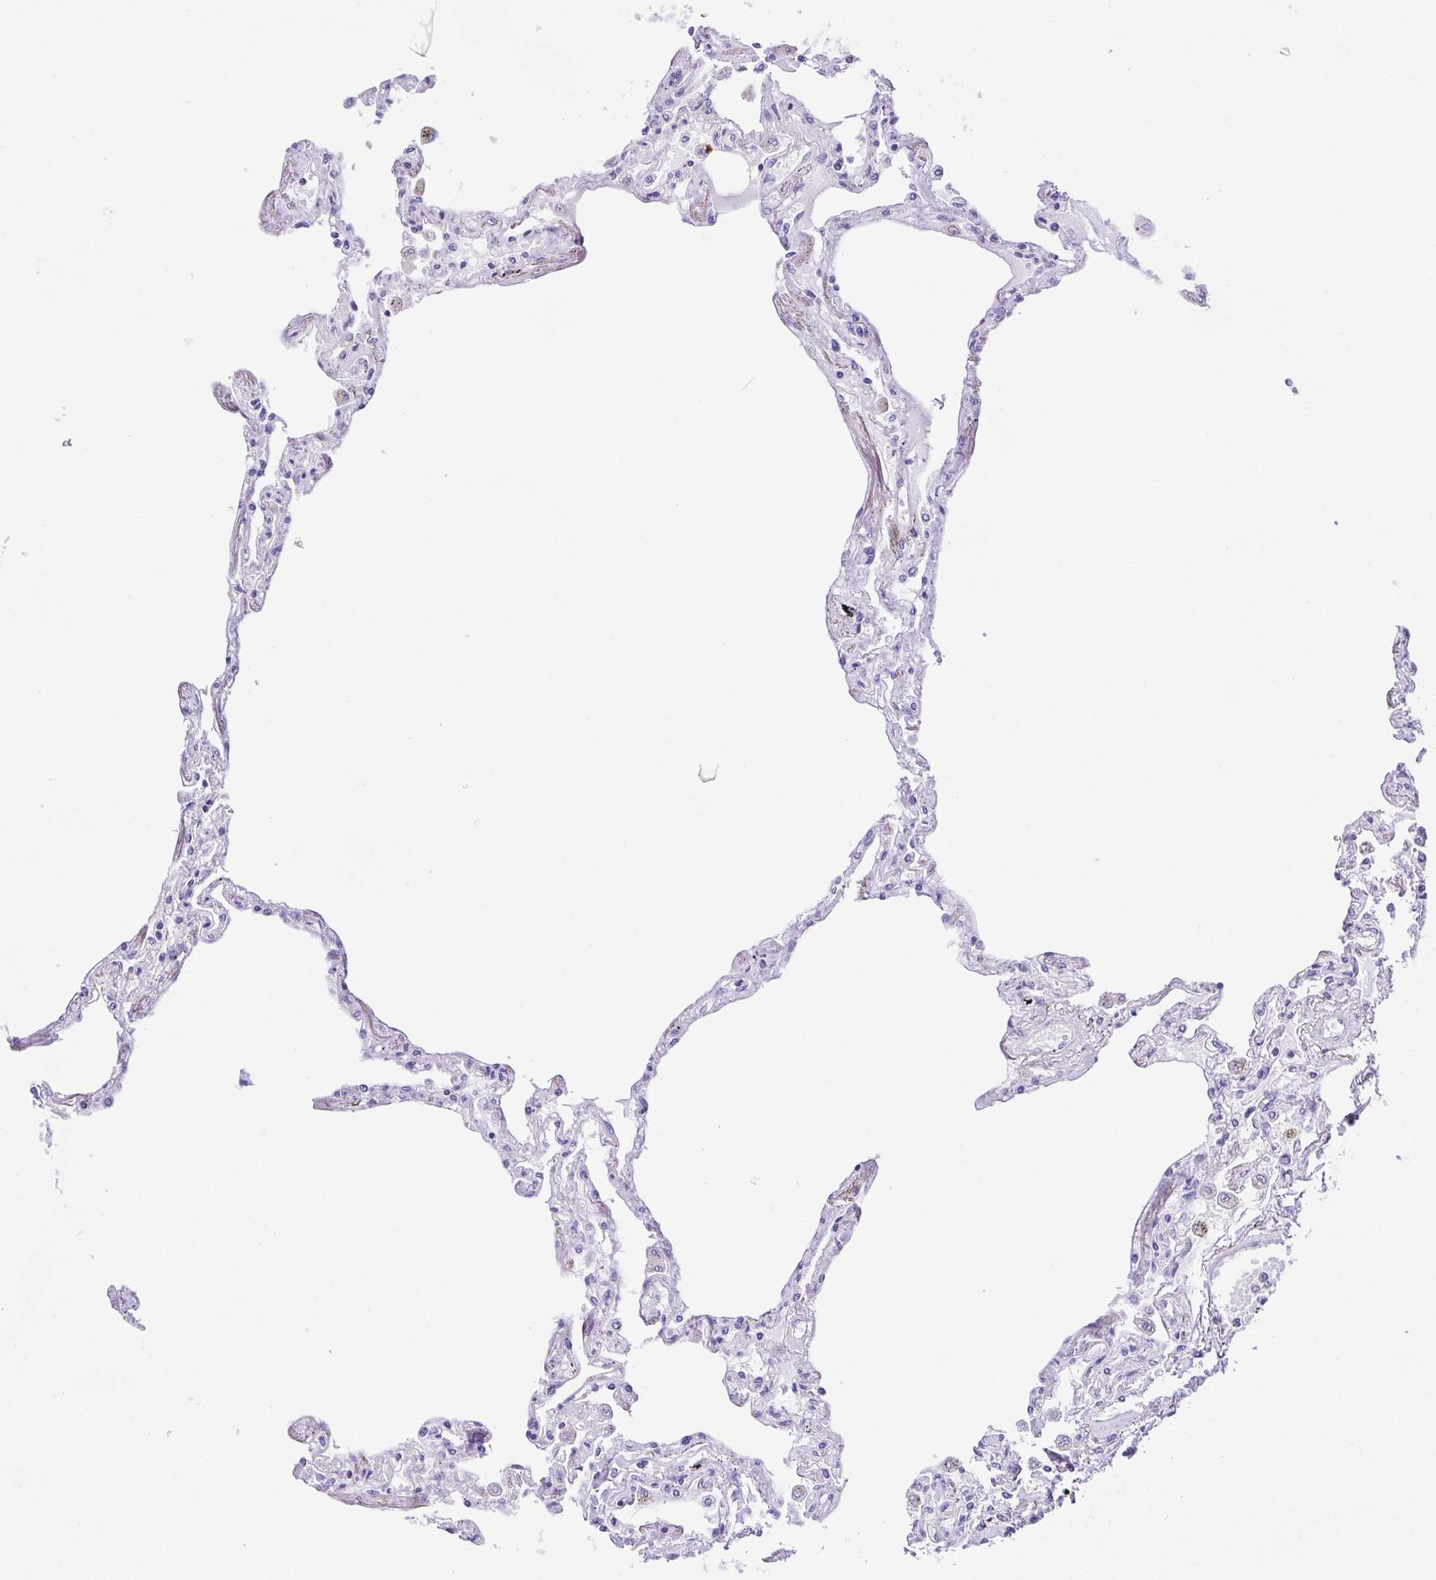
{"staining": {"intensity": "negative", "quantity": "none", "location": "none"}, "tissue": "lung", "cell_type": "Alveolar cells", "image_type": "normal", "snomed": [{"axis": "morphology", "description": "Normal tissue, NOS"}, {"axis": "morphology", "description": "Adenocarcinoma, NOS"}, {"axis": "topography", "description": "Cartilage tissue"}, {"axis": "topography", "description": "Lung"}], "caption": "IHC of unremarkable human lung exhibits no expression in alveolar cells.", "gene": "PAK3", "patient": {"sex": "female", "age": 67}}